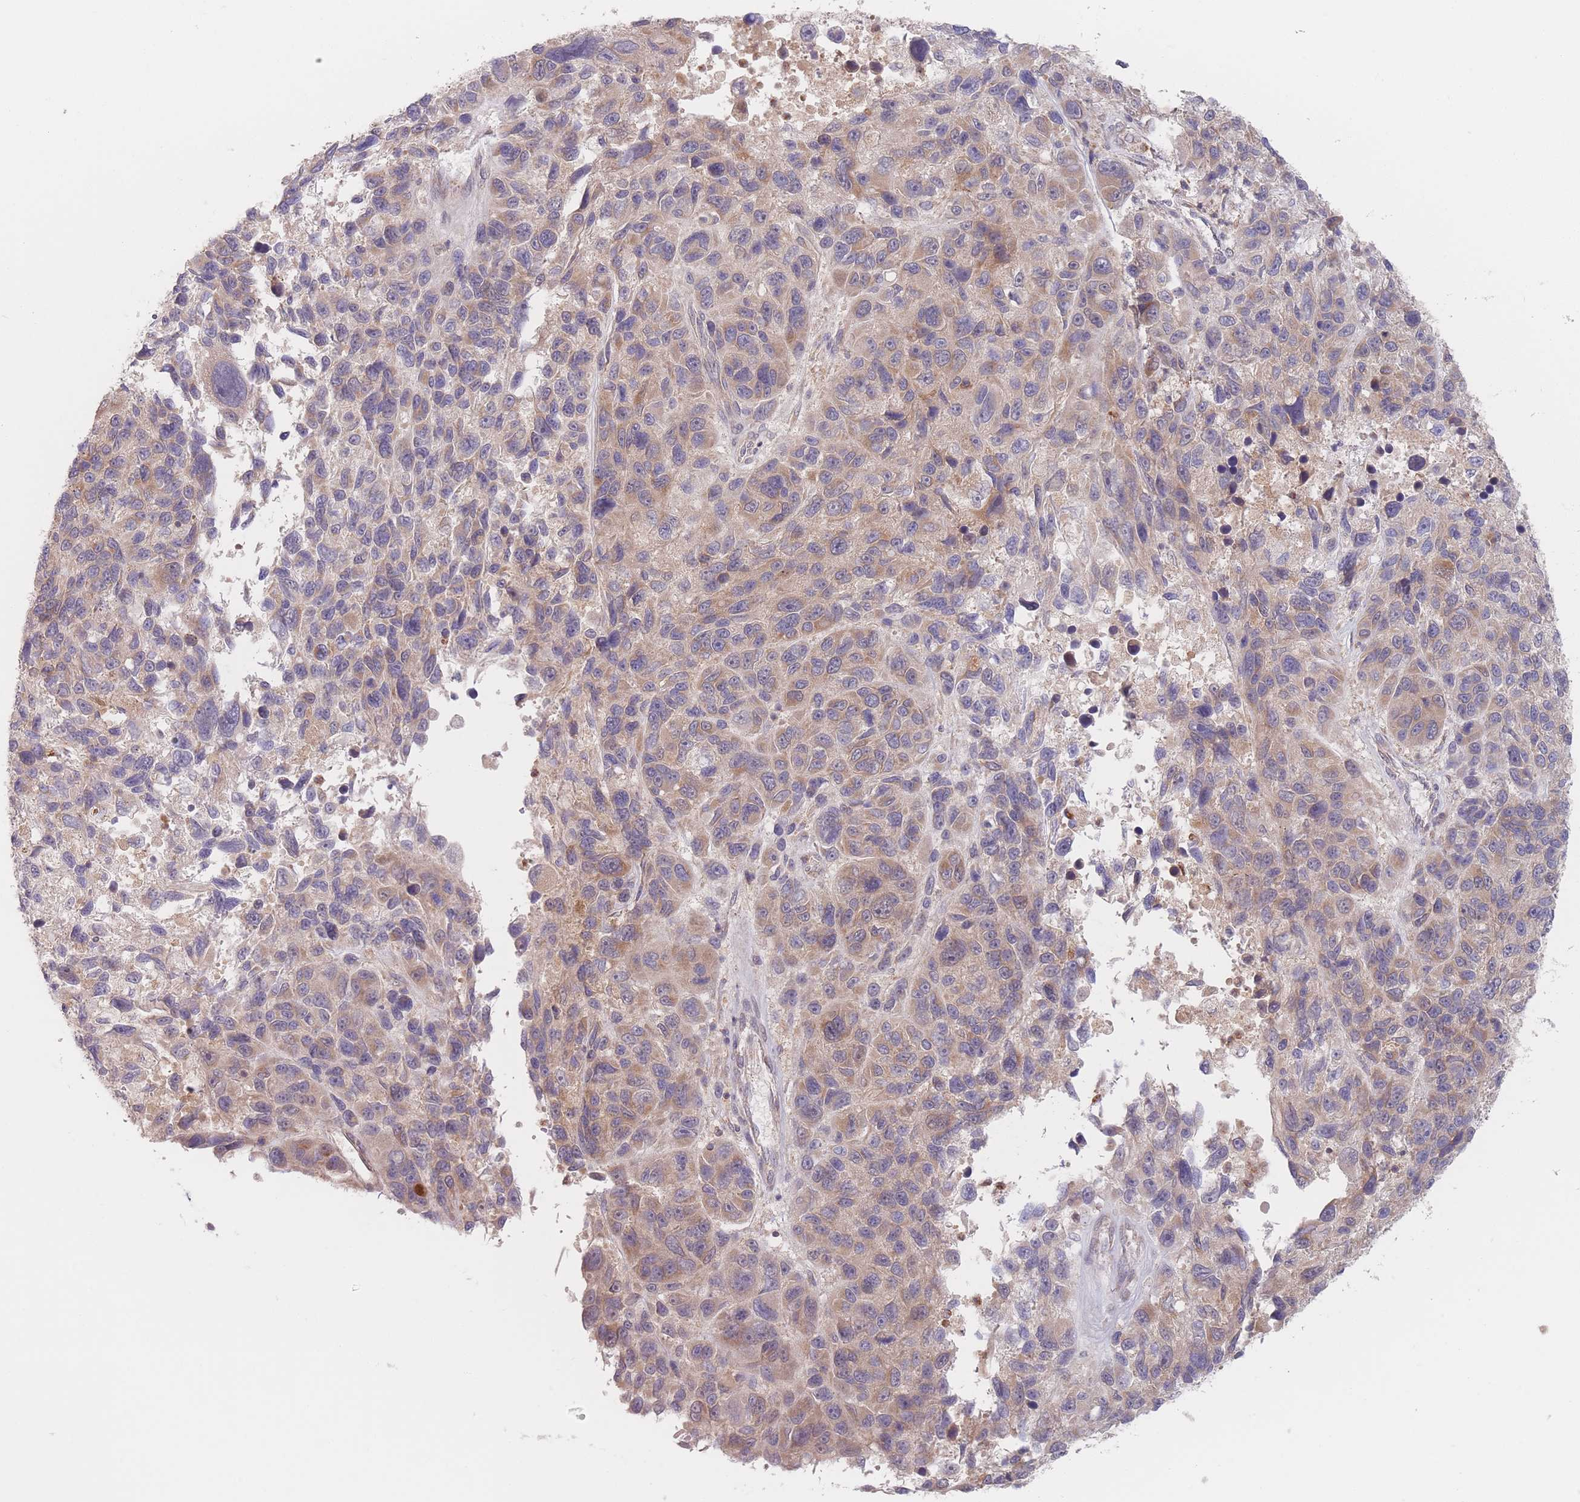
{"staining": {"intensity": "moderate", "quantity": "25%-75%", "location": "cytoplasmic/membranous"}, "tissue": "melanoma", "cell_type": "Tumor cells", "image_type": "cancer", "snomed": [{"axis": "morphology", "description": "Malignant melanoma, NOS"}, {"axis": "topography", "description": "Skin"}], "caption": "Malignant melanoma stained with immunohistochemistry (IHC) demonstrates moderate cytoplasmic/membranous staining in about 25%-75% of tumor cells.", "gene": "PPM1A", "patient": {"sex": "male", "age": 53}}